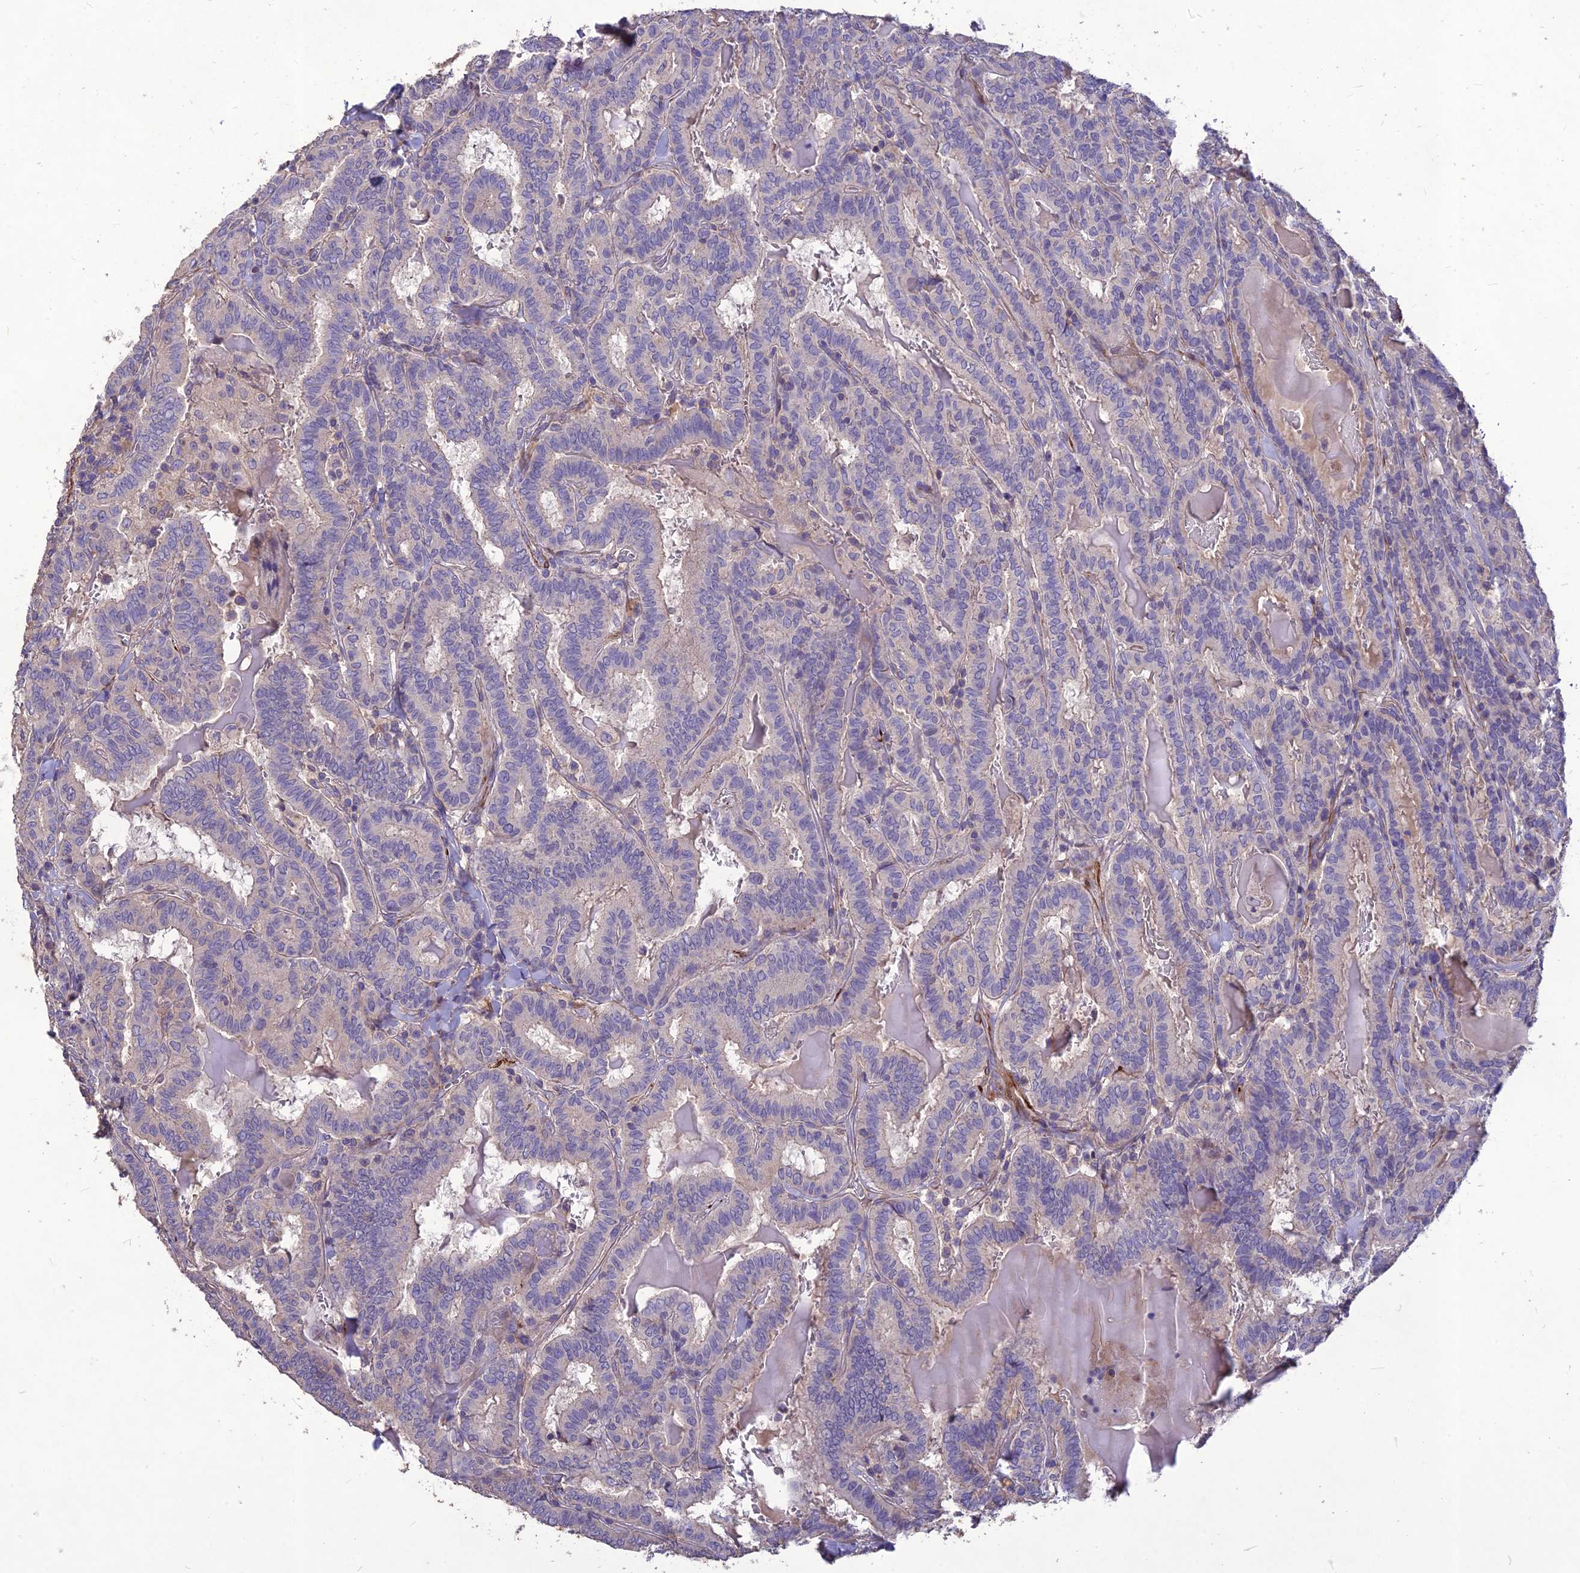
{"staining": {"intensity": "negative", "quantity": "none", "location": "none"}, "tissue": "thyroid cancer", "cell_type": "Tumor cells", "image_type": "cancer", "snomed": [{"axis": "morphology", "description": "Papillary adenocarcinoma, NOS"}, {"axis": "topography", "description": "Thyroid gland"}], "caption": "Histopathology image shows no protein staining in tumor cells of thyroid cancer (papillary adenocarcinoma) tissue.", "gene": "CLUH", "patient": {"sex": "female", "age": 72}}